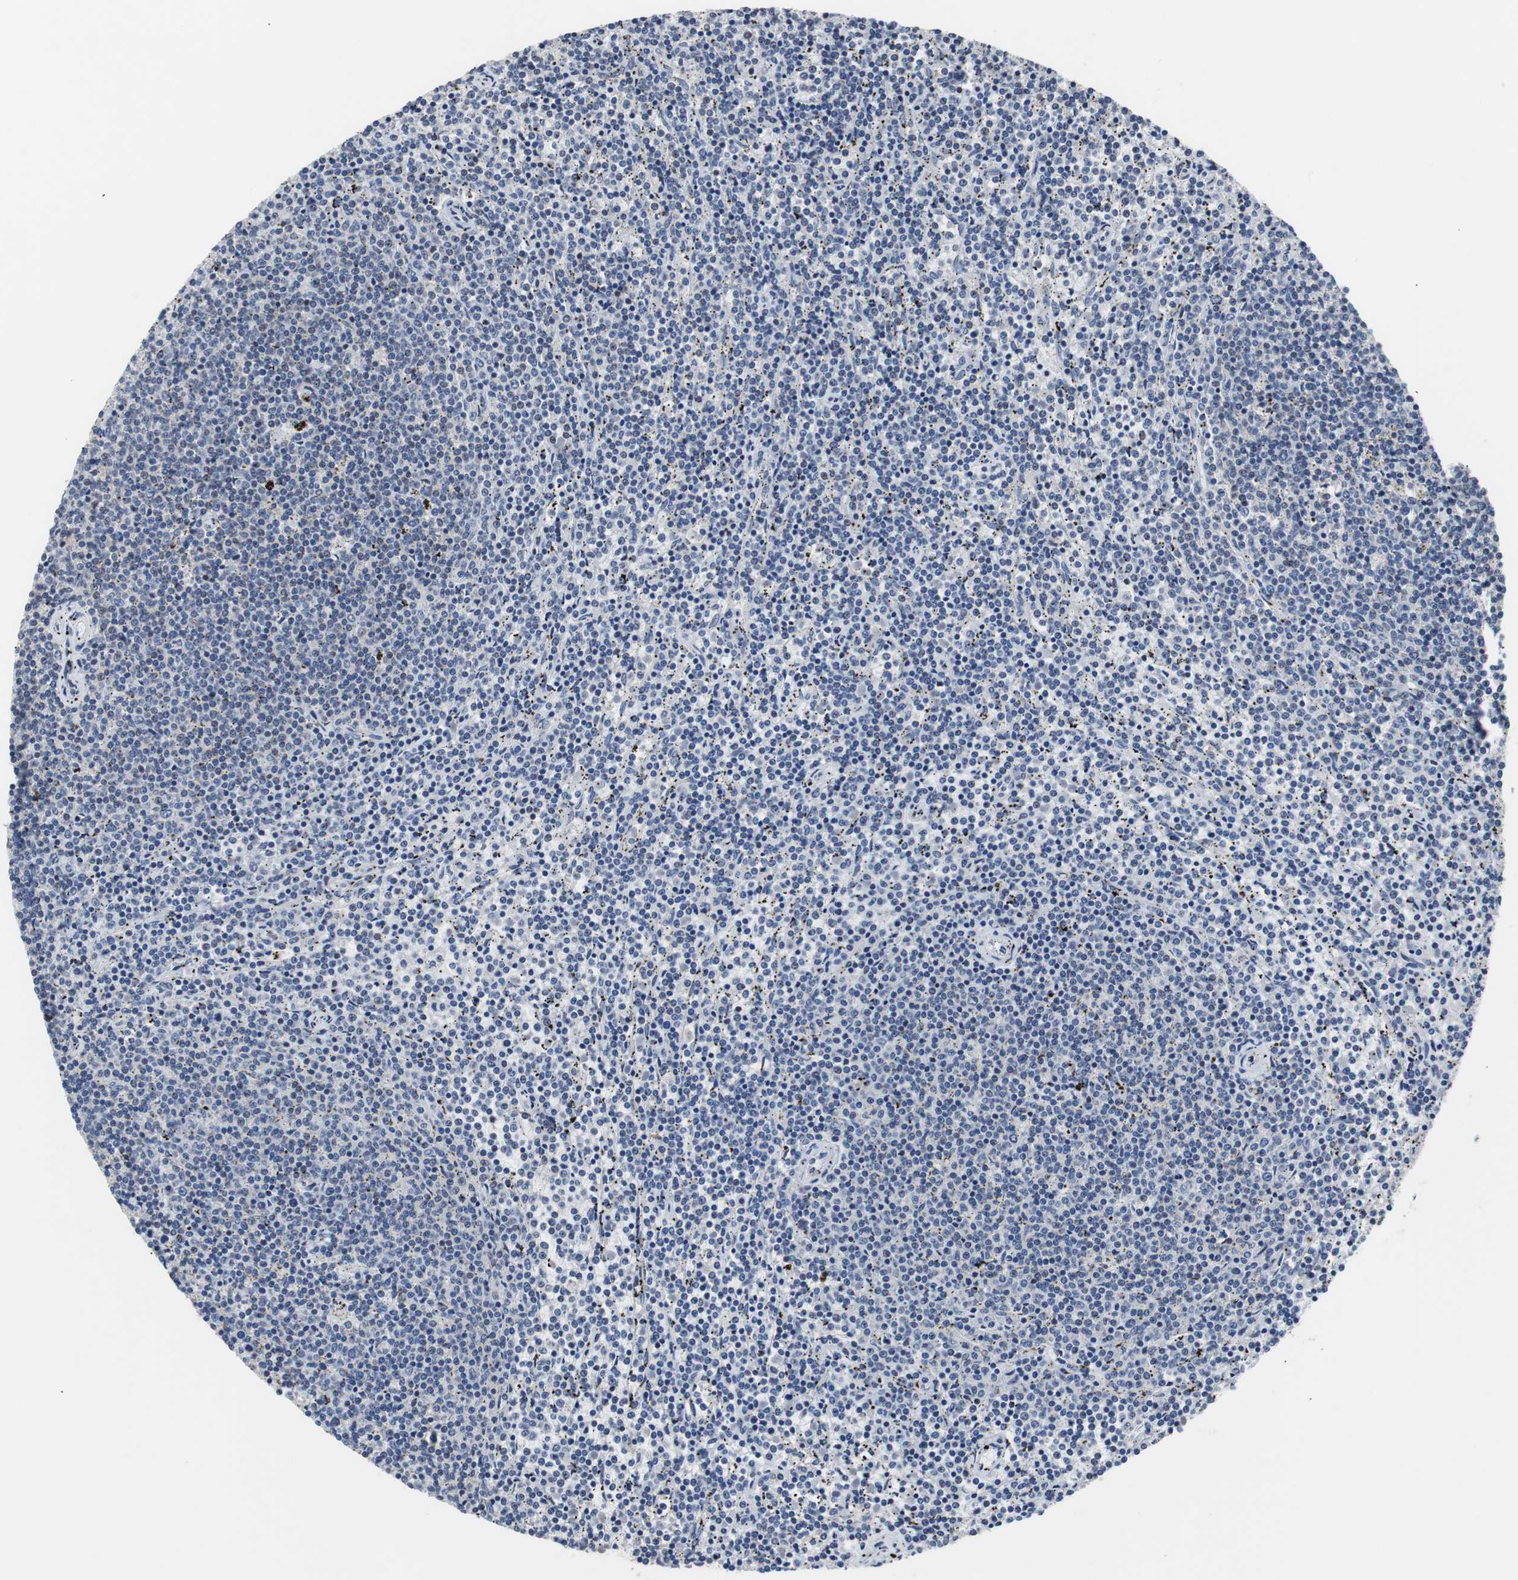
{"staining": {"intensity": "negative", "quantity": "none", "location": "none"}, "tissue": "lymphoma", "cell_type": "Tumor cells", "image_type": "cancer", "snomed": [{"axis": "morphology", "description": "Malignant lymphoma, non-Hodgkin's type, Low grade"}, {"axis": "topography", "description": "Spleen"}], "caption": "IHC of malignant lymphoma, non-Hodgkin's type (low-grade) shows no positivity in tumor cells. (DAB (3,3'-diaminobenzidine) IHC visualized using brightfield microscopy, high magnification).", "gene": "RBM47", "patient": {"sex": "female", "age": 50}}